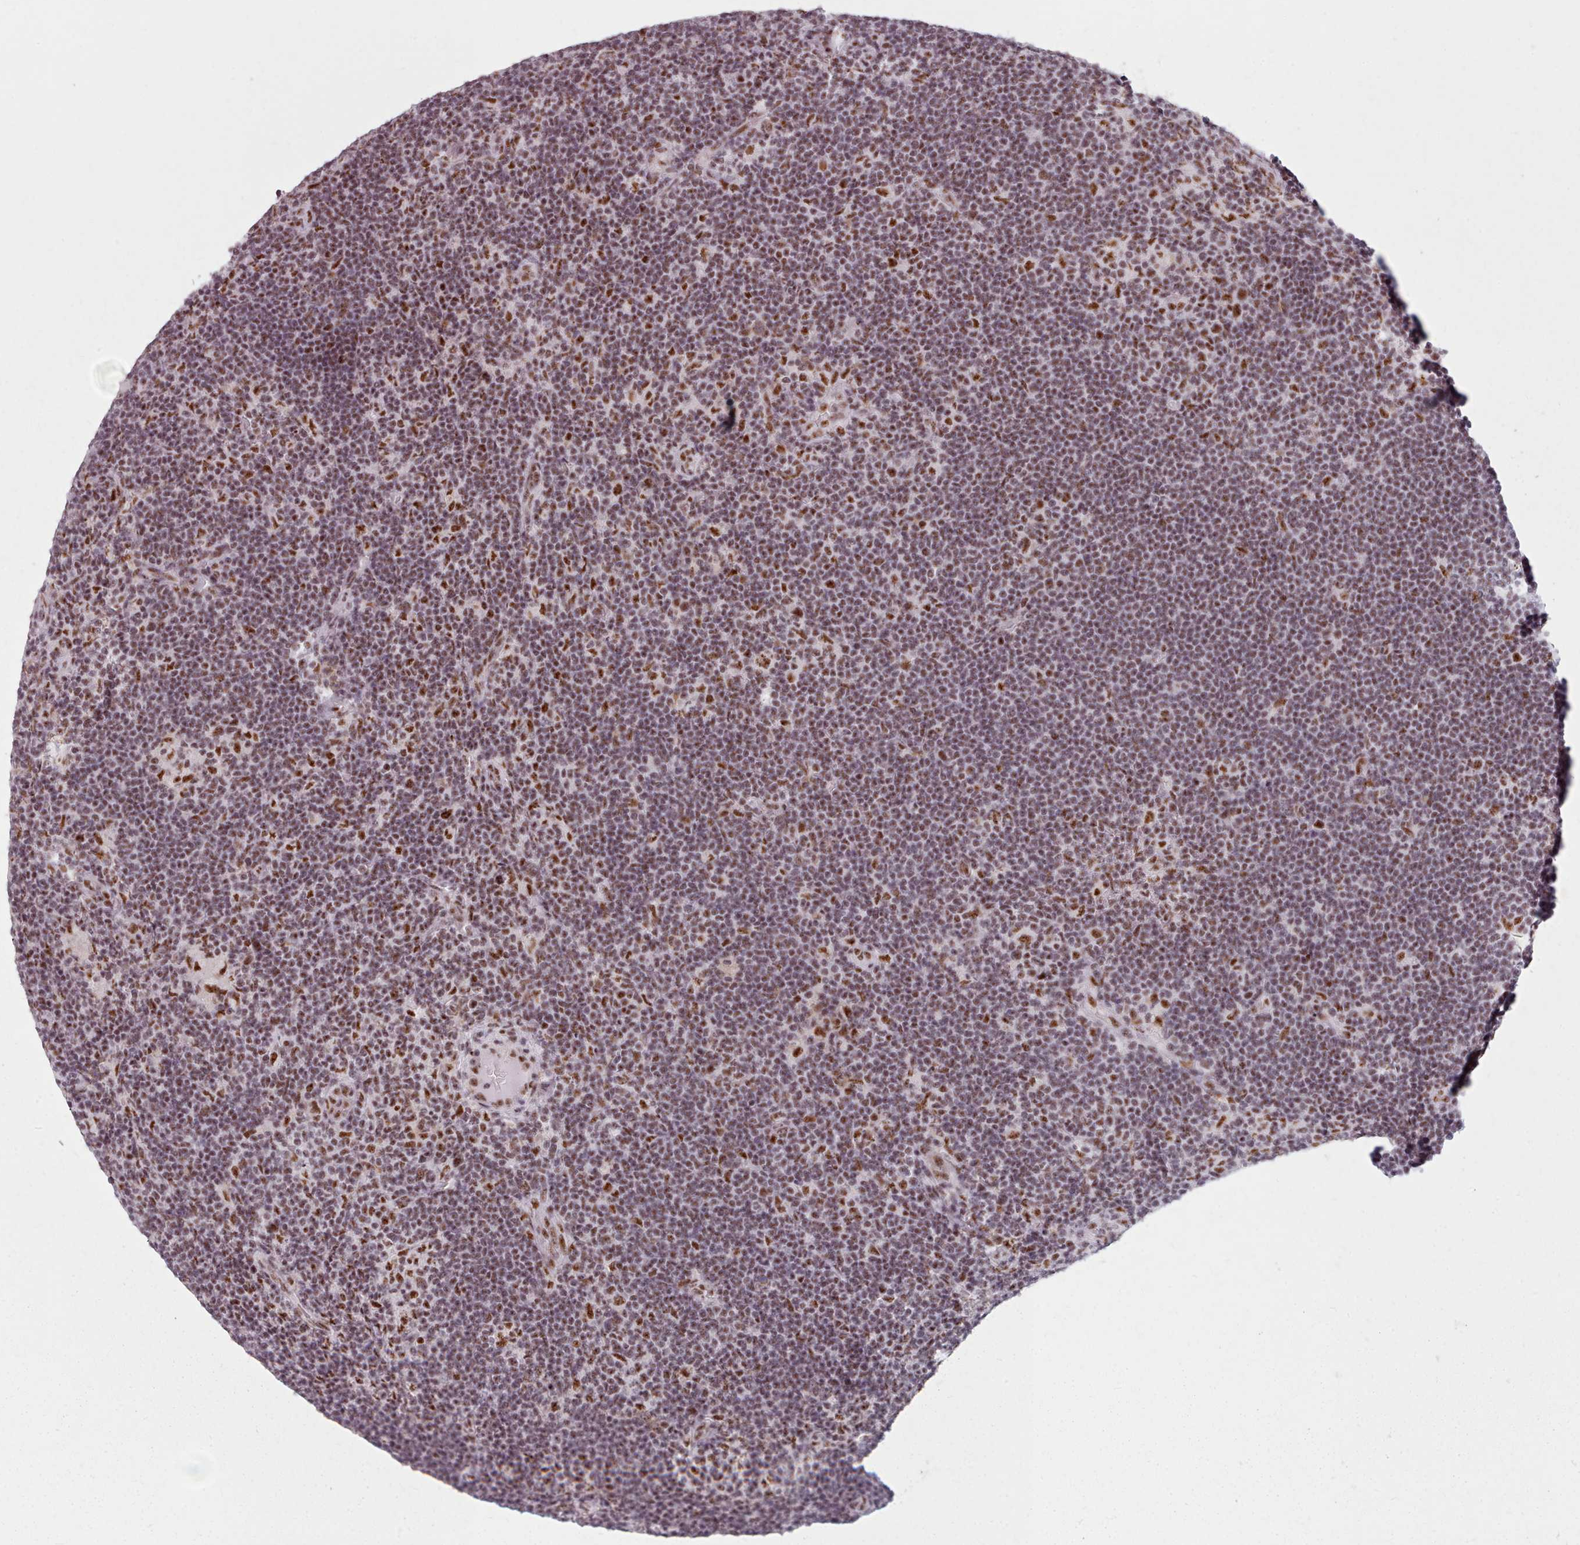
{"staining": {"intensity": "moderate", "quantity": ">75%", "location": "nuclear"}, "tissue": "lymphoma", "cell_type": "Tumor cells", "image_type": "cancer", "snomed": [{"axis": "morphology", "description": "Hodgkin's disease, NOS"}, {"axis": "topography", "description": "Lymph node"}], "caption": "Lymphoma stained with a brown dye reveals moderate nuclear positive expression in about >75% of tumor cells.", "gene": "SRRM1", "patient": {"sex": "female", "age": 57}}